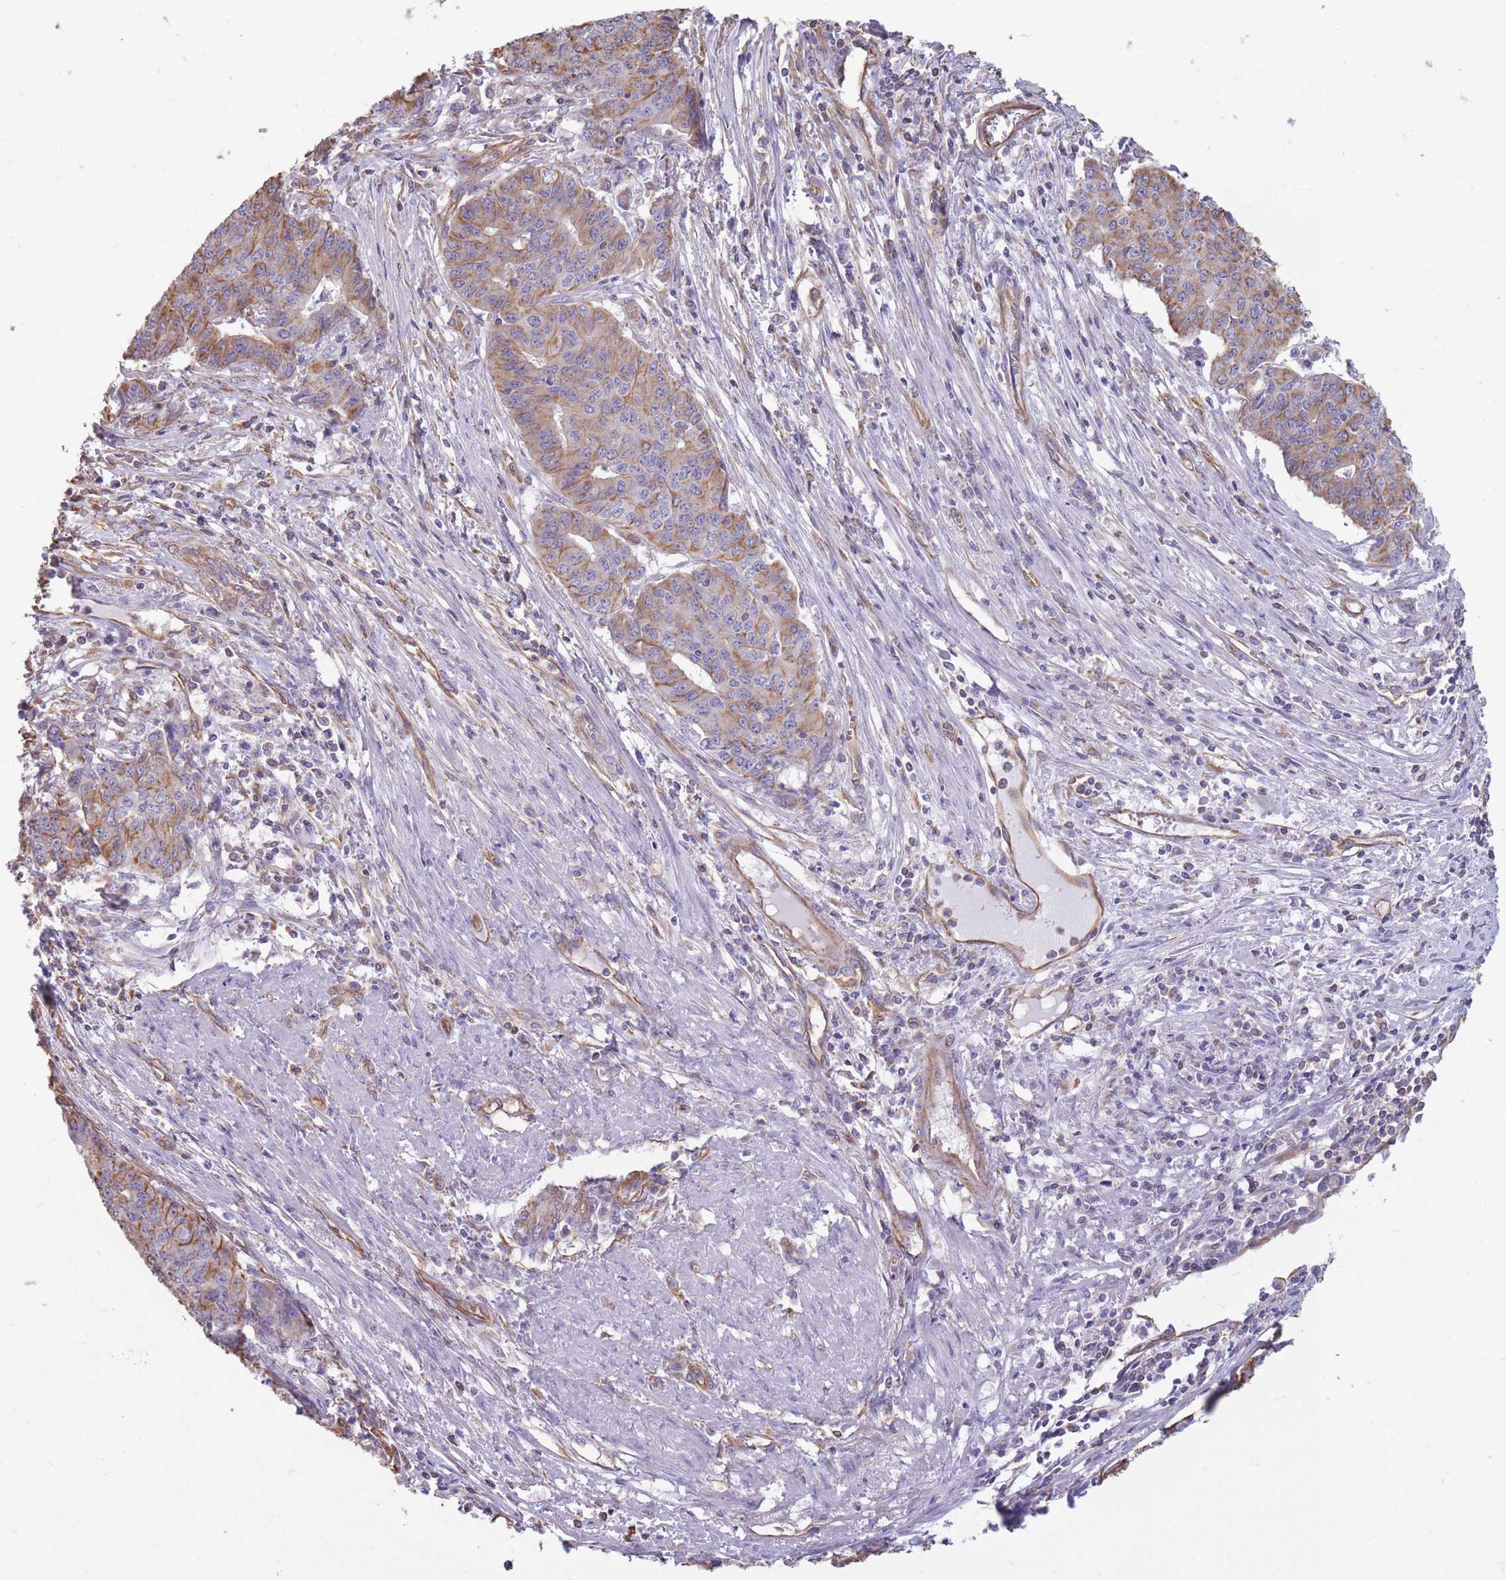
{"staining": {"intensity": "moderate", "quantity": ">75%", "location": "cytoplasmic/membranous"}, "tissue": "endometrial cancer", "cell_type": "Tumor cells", "image_type": "cancer", "snomed": [{"axis": "morphology", "description": "Adenocarcinoma, NOS"}, {"axis": "topography", "description": "Endometrium"}], "caption": "Moderate cytoplasmic/membranous staining is appreciated in approximately >75% of tumor cells in endometrial adenocarcinoma. (brown staining indicates protein expression, while blue staining denotes nuclei).", "gene": "ADD1", "patient": {"sex": "female", "age": 59}}